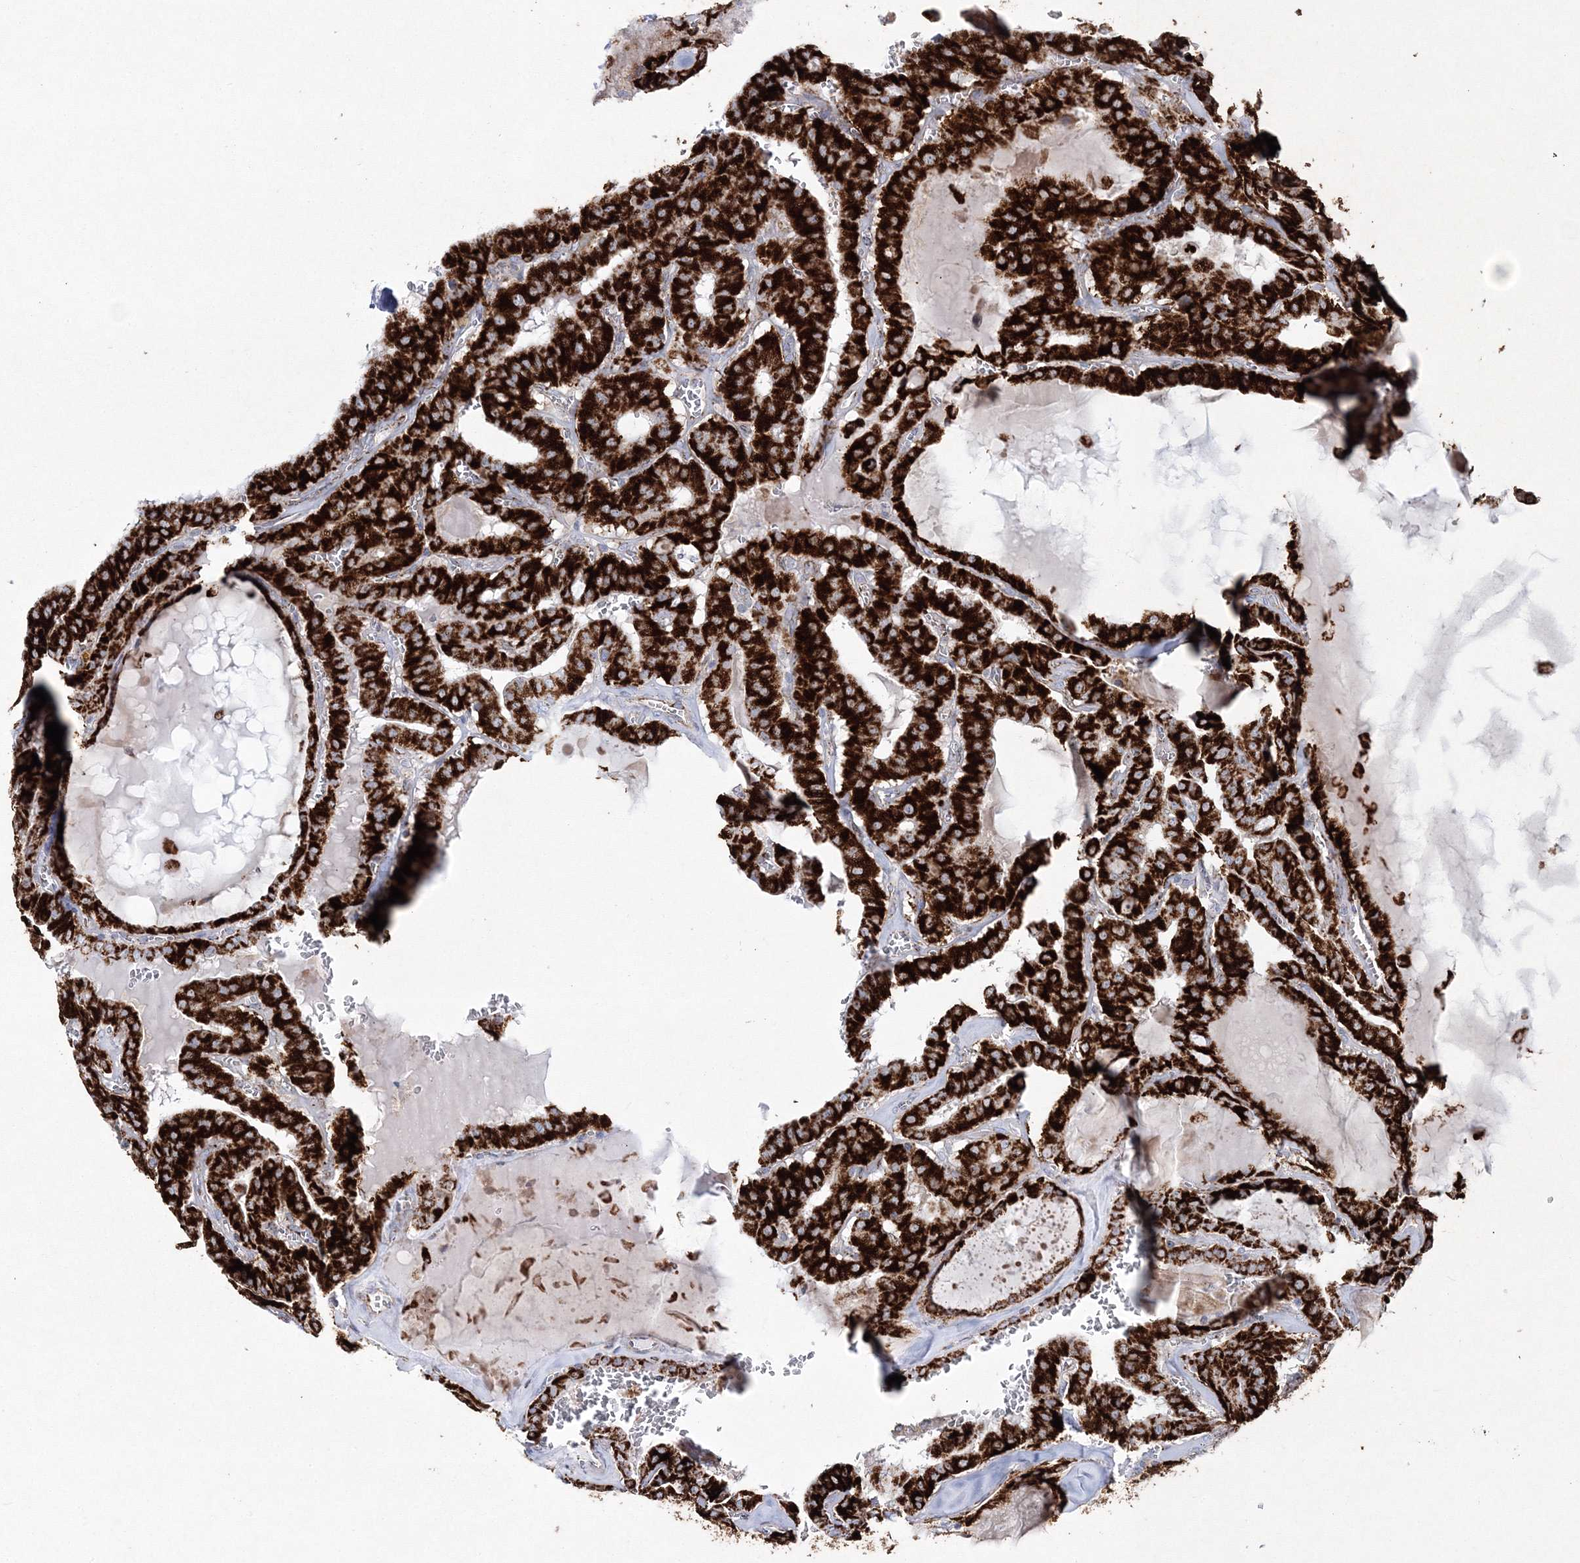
{"staining": {"intensity": "strong", "quantity": ">75%", "location": "cytoplasmic/membranous"}, "tissue": "thyroid cancer", "cell_type": "Tumor cells", "image_type": "cancer", "snomed": [{"axis": "morphology", "description": "Papillary adenocarcinoma, NOS"}, {"axis": "topography", "description": "Thyroid gland"}], "caption": "An immunohistochemistry image of tumor tissue is shown. Protein staining in brown highlights strong cytoplasmic/membranous positivity in thyroid papillary adenocarcinoma within tumor cells. The protein is shown in brown color, while the nuclei are stained blue.", "gene": "HIBCH", "patient": {"sex": "male", "age": 52}}